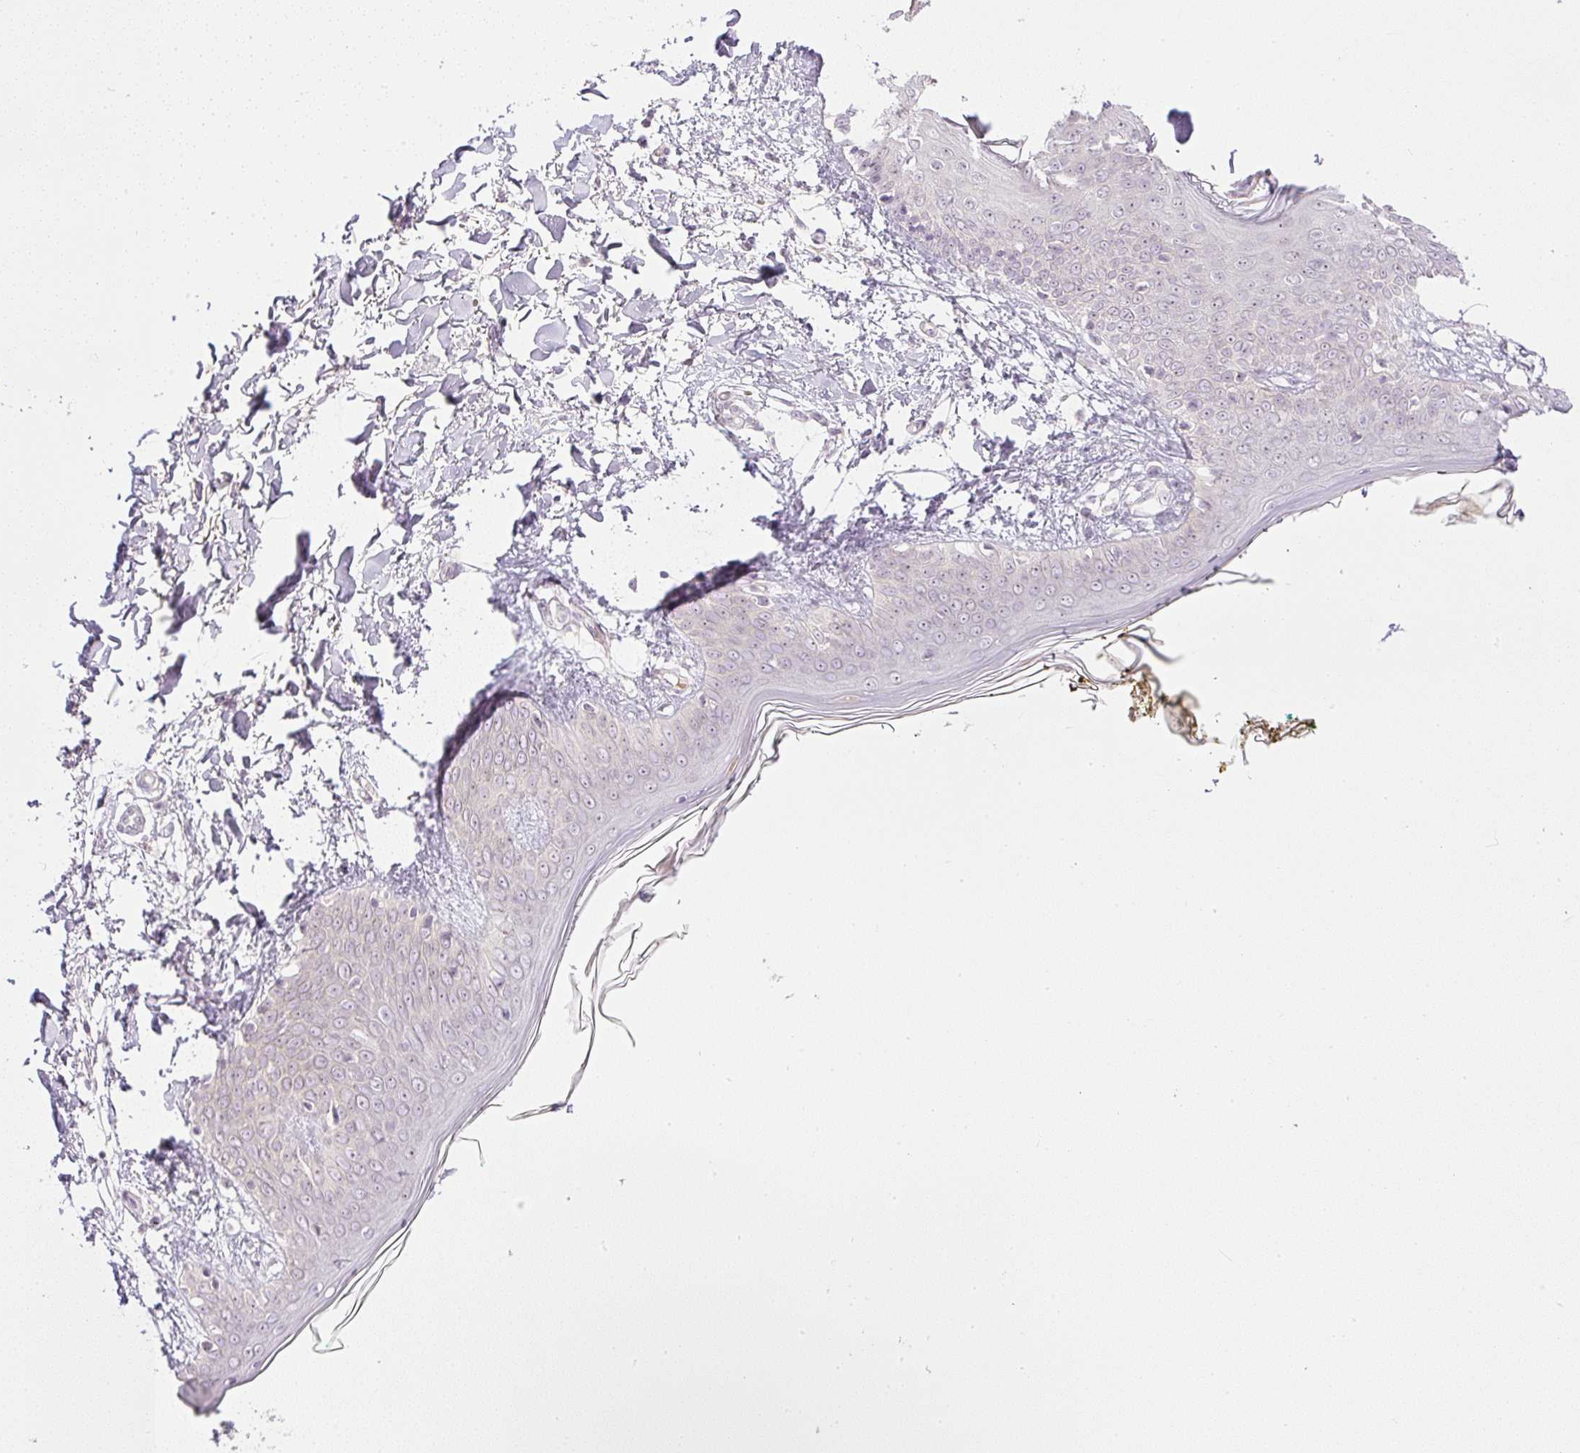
{"staining": {"intensity": "negative", "quantity": "none", "location": "none"}, "tissue": "skin", "cell_type": "Fibroblasts", "image_type": "normal", "snomed": [{"axis": "morphology", "description": "Normal tissue, NOS"}, {"axis": "topography", "description": "Skin"}], "caption": "A high-resolution micrograph shows immunohistochemistry staining of unremarkable skin, which displays no significant positivity in fibroblasts. (Immunohistochemistry (ihc), brightfield microscopy, high magnification).", "gene": "AAR2", "patient": {"sex": "female", "age": 34}}